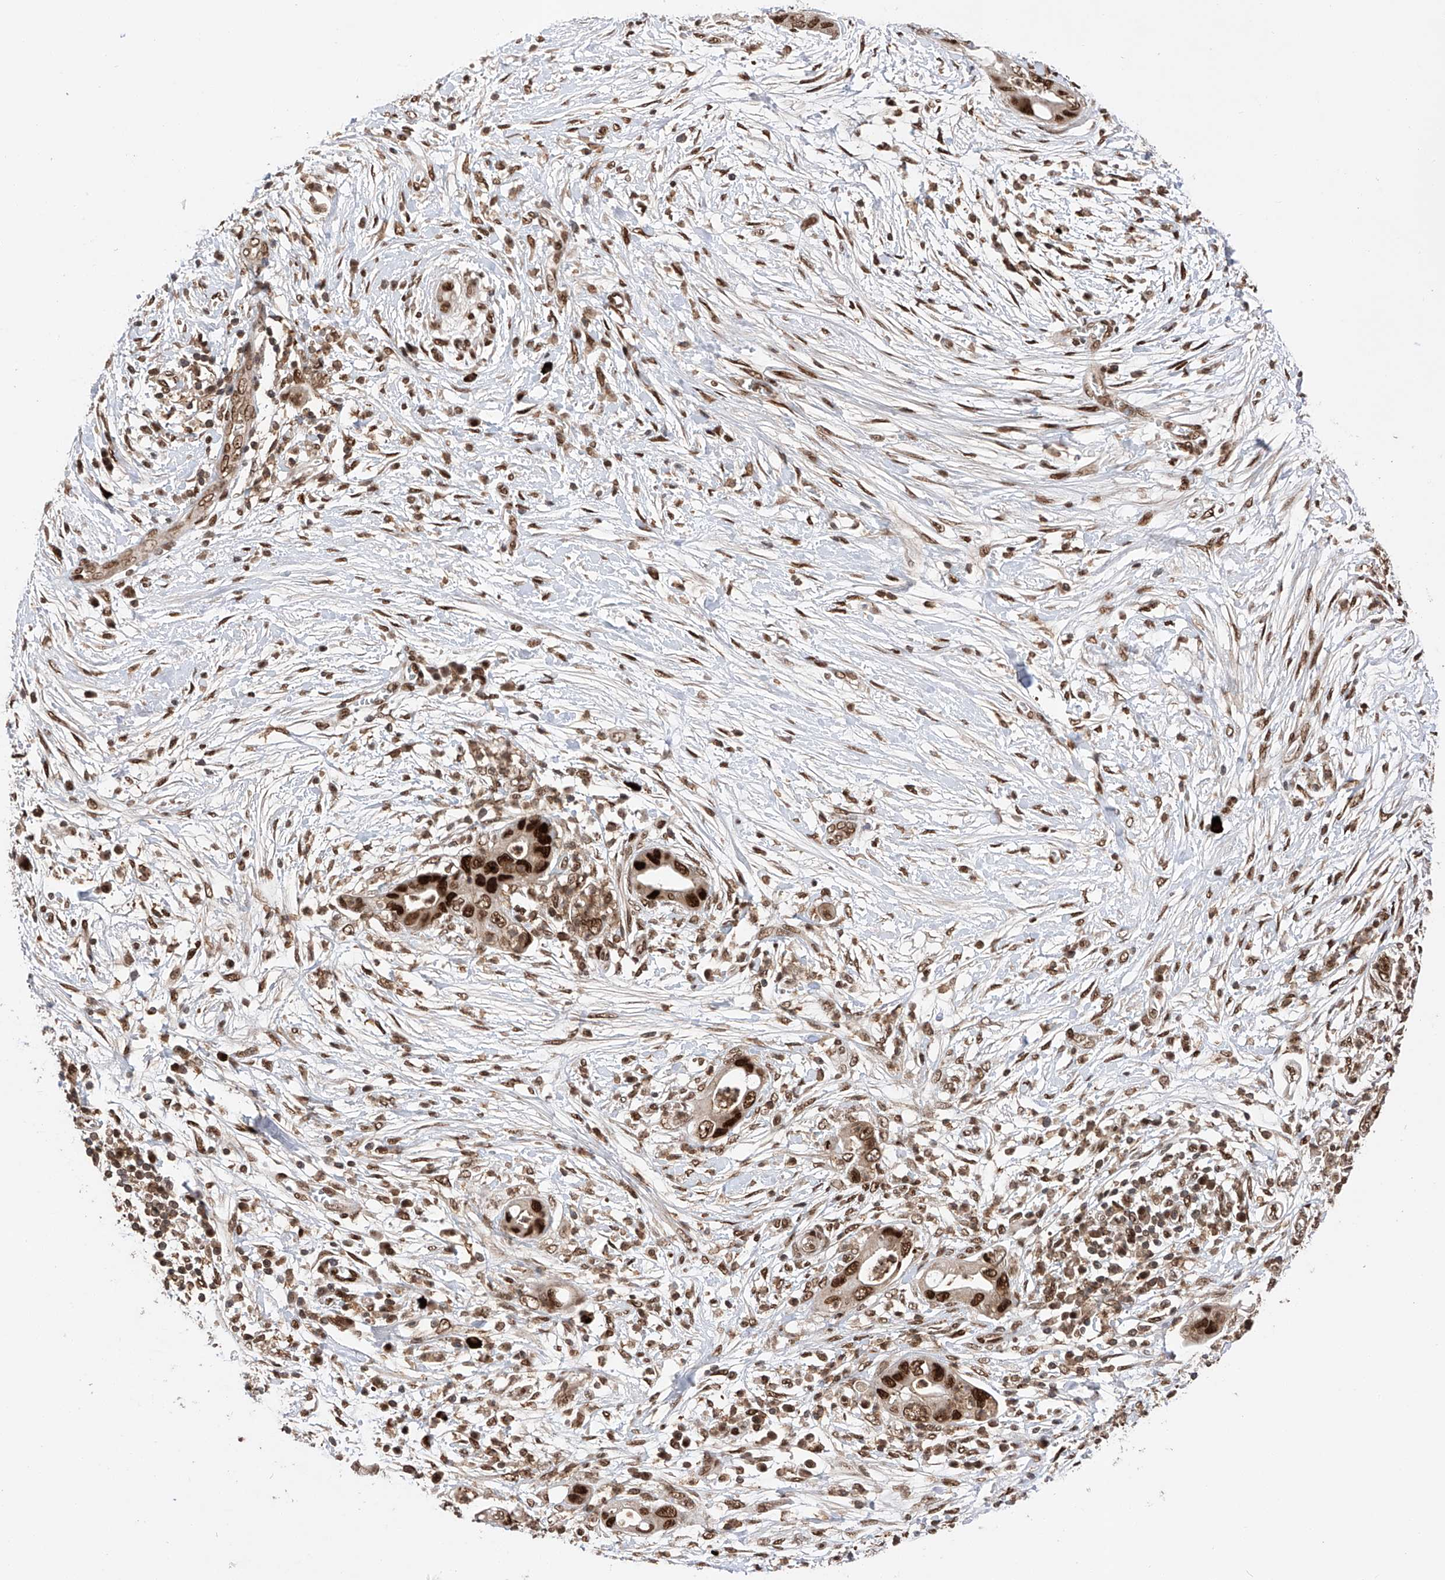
{"staining": {"intensity": "strong", "quantity": ">75%", "location": "nuclear"}, "tissue": "pancreatic cancer", "cell_type": "Tumor cells", "image_type": "cancer", "snomed": [{"axis": "morphology", "description": "Adenocarcinoma, NOS"}, {"axis": "topography", "description": "Pancreas"}], "caption": "Brown immunohistochemical staining in pancreatic cancer (adenocarcinoma) shows strong nuclear staining in about >75% of tumor cells. (IHC, brightfield microscopy, high magnification).", "gene": "ZNF280D", "patient": {"sex": "male", "age": 75}}